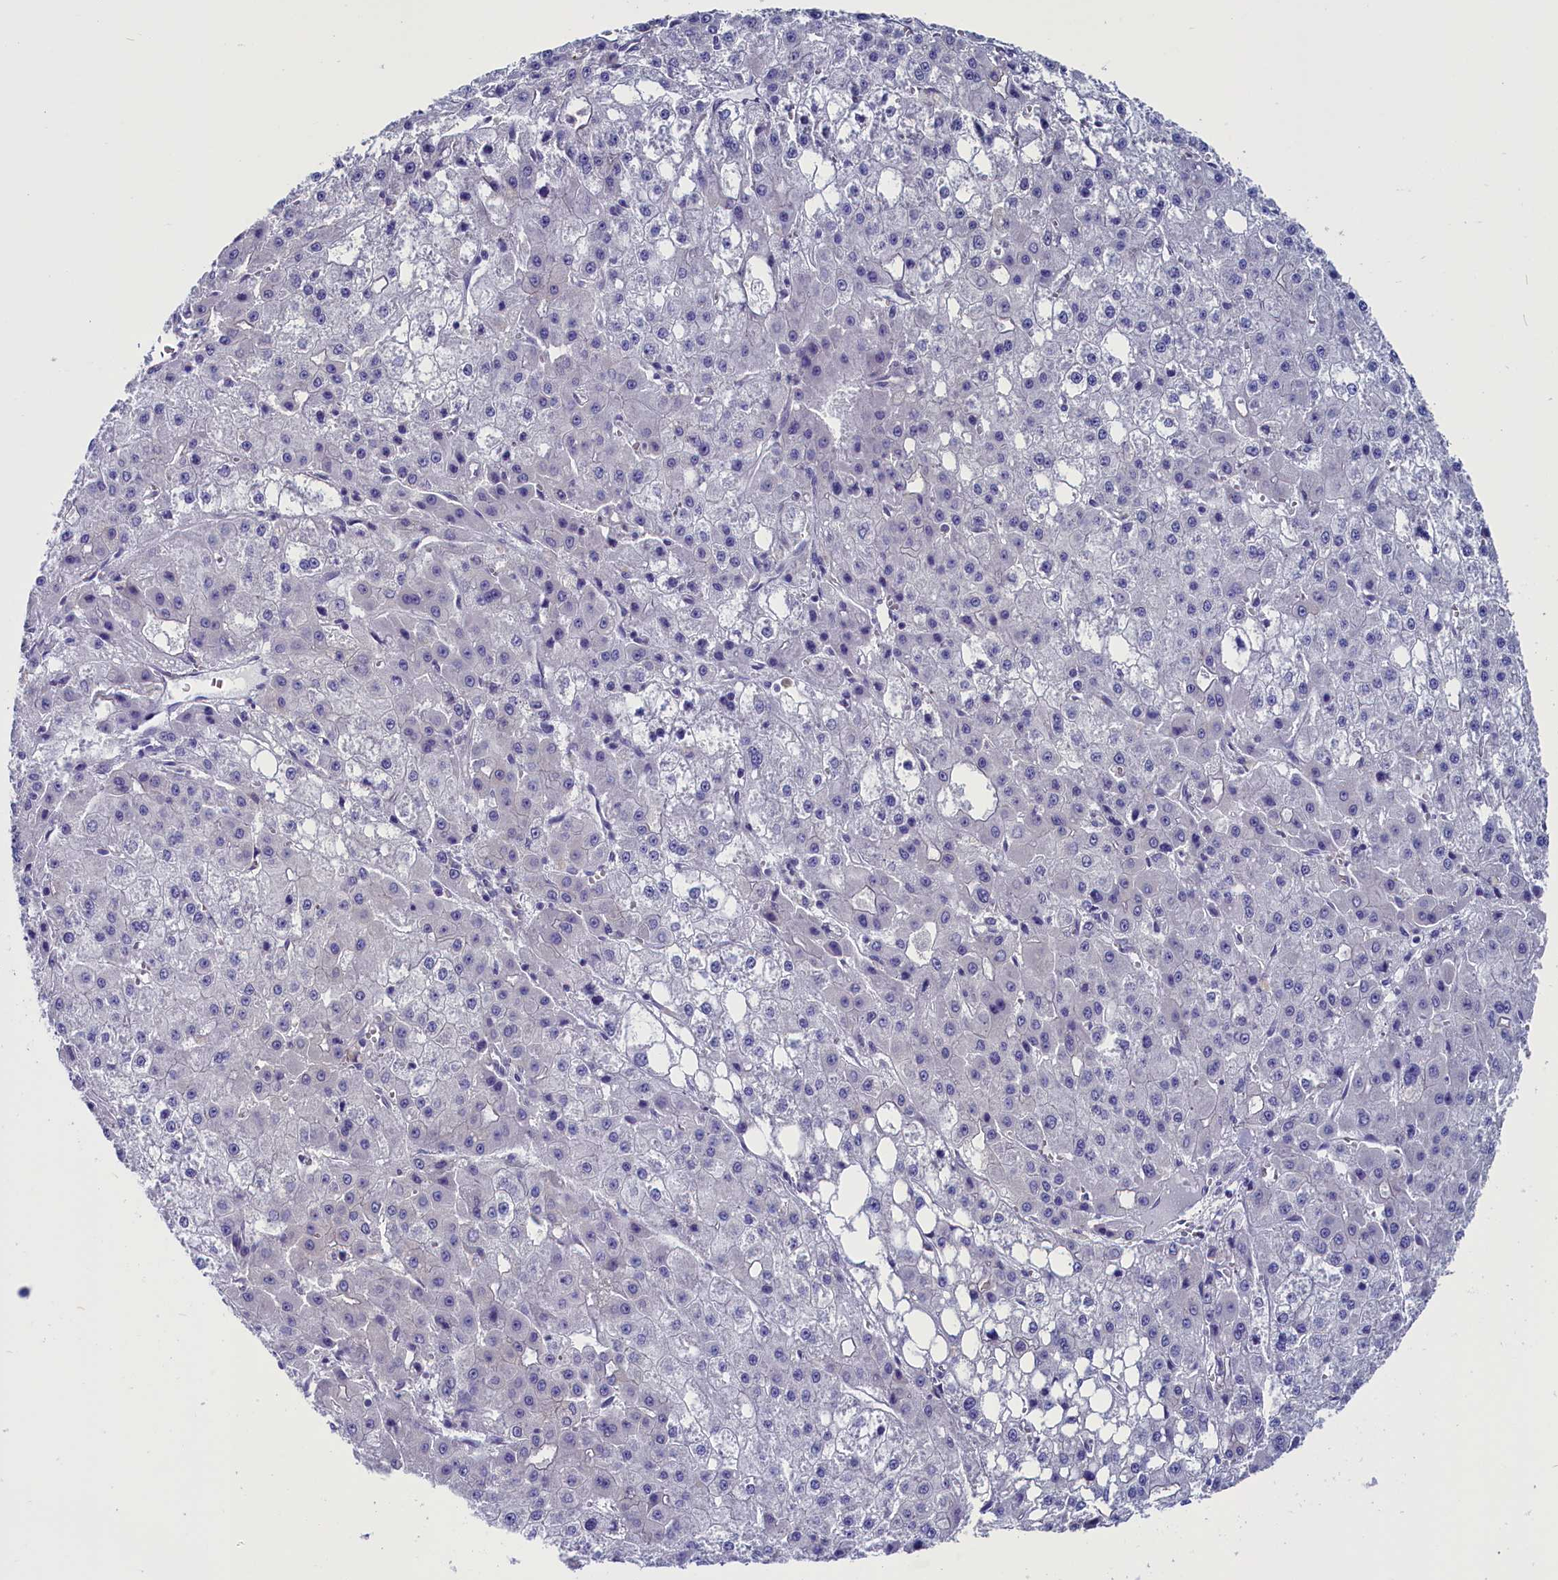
{"staining": {"intensity": "negative", "quantity": "none", "location": "none"}, "tissue": "liver cancer", "cell_type": "Tumor cells", "image_type": "cancer", "snomed": [{"axis": "morphology", "description": "Carcinoma, Hepatocellular, NOS"}, {"axis": "topography", "description": "Liver"}], "caption": "This is an IHC photomicrograph of hepatocellular carcinoma (liver). There is no positivity in tumor cells.", "gene": "CIAPIN1", "patient": {"sex": "male", "age": 47}}